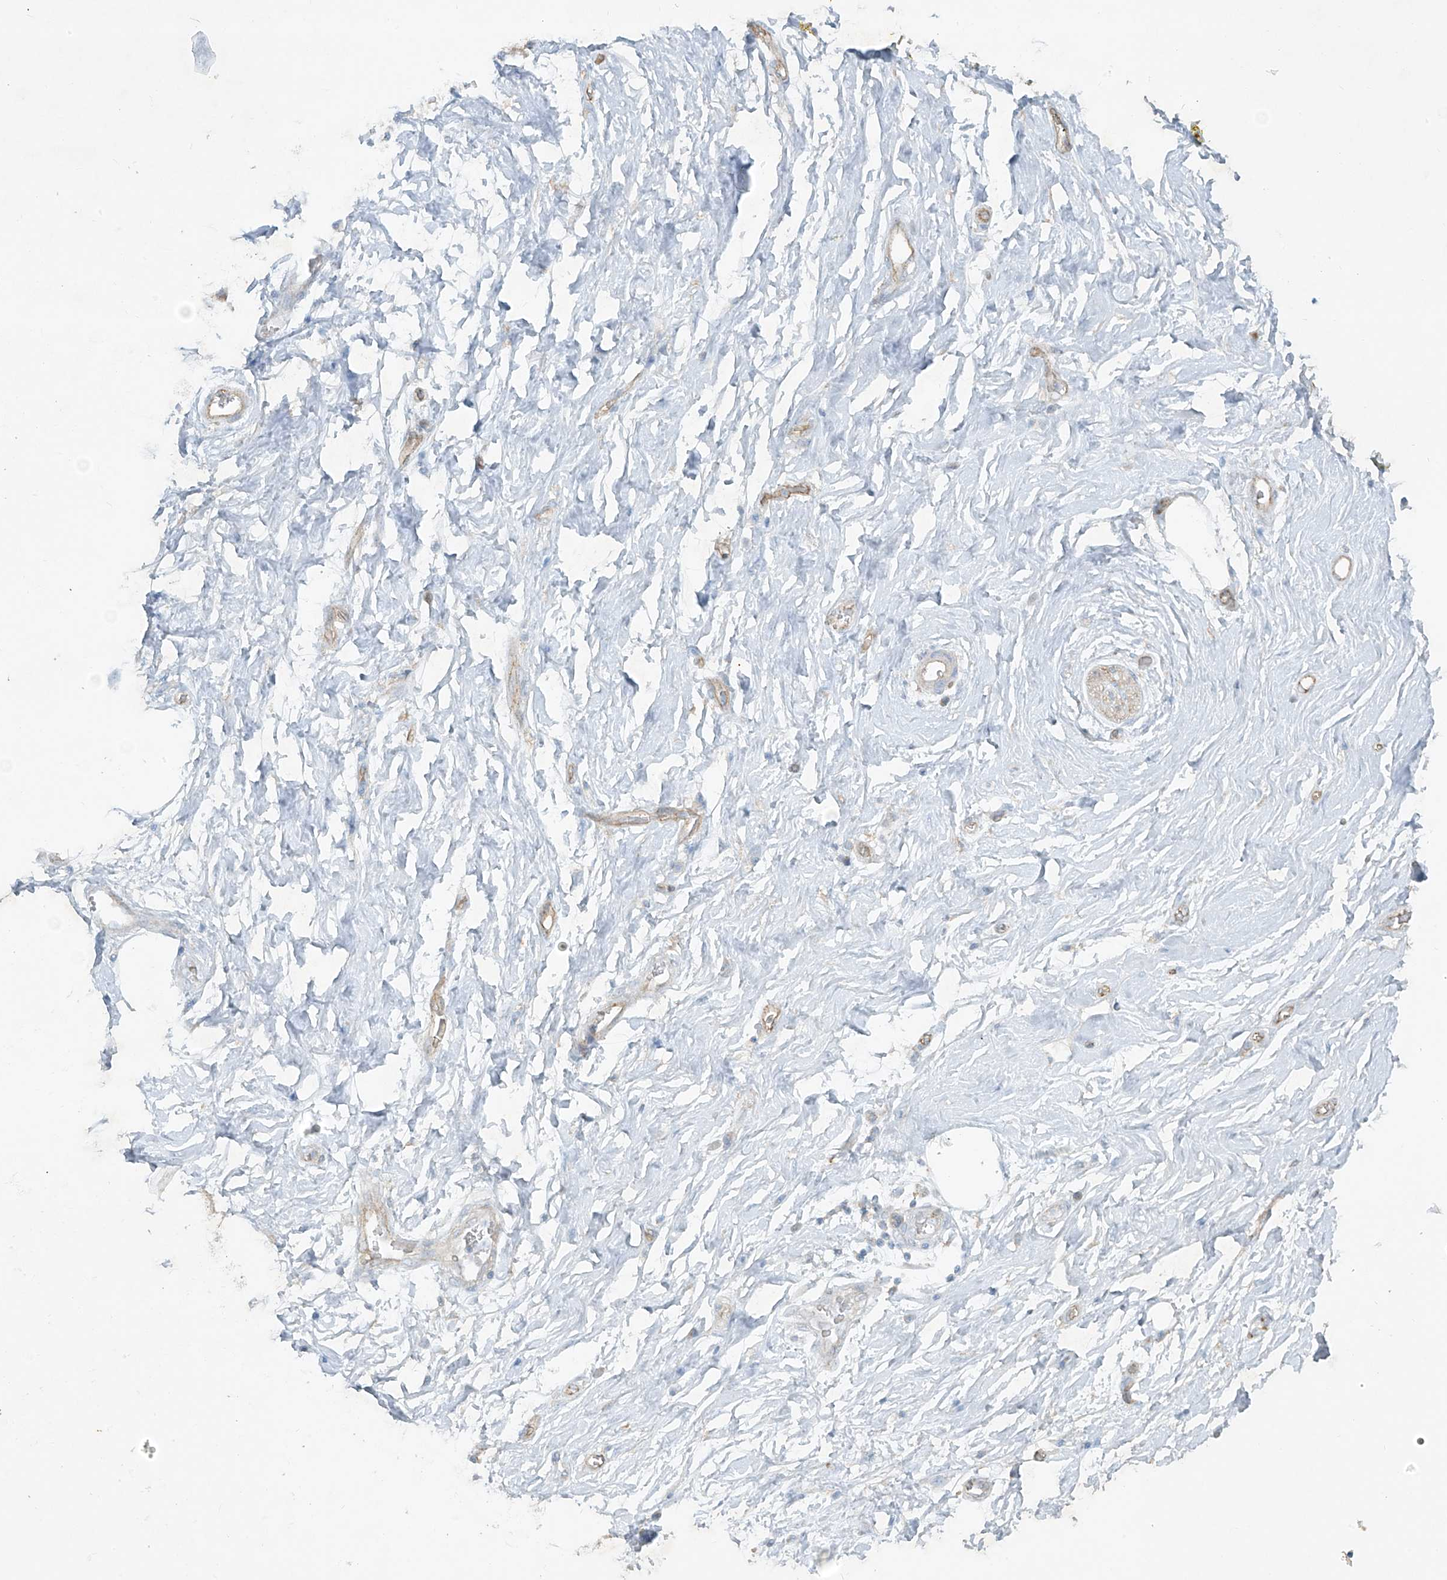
{"staining": {"intensity": "negative", "quantity": "none", "location": "none"}, "tissue": "adipose tissue", "cell_type": "Adipocytes", "image_type": "normal", "snomed": [{"axis": "morphology", "description": "Normal tissue, NOS"}, {"axis": "morphology", "description": "Adenocarcinoma, NOS"}, {"axis": "topography", "description": "Pancreas"}, {"axis": "topography", "description": "Peripheral nerve tissue"}], "caption": "A high-resolution photomicrograph shows IHC staining of unremarkable adipose tissue, which displays no significant expression in adipocytes. (Brightfield microscopy of DAB IHC at high magnification).", "gene": "VAMP5", "patient": {"sex": "male", "age": 59}}